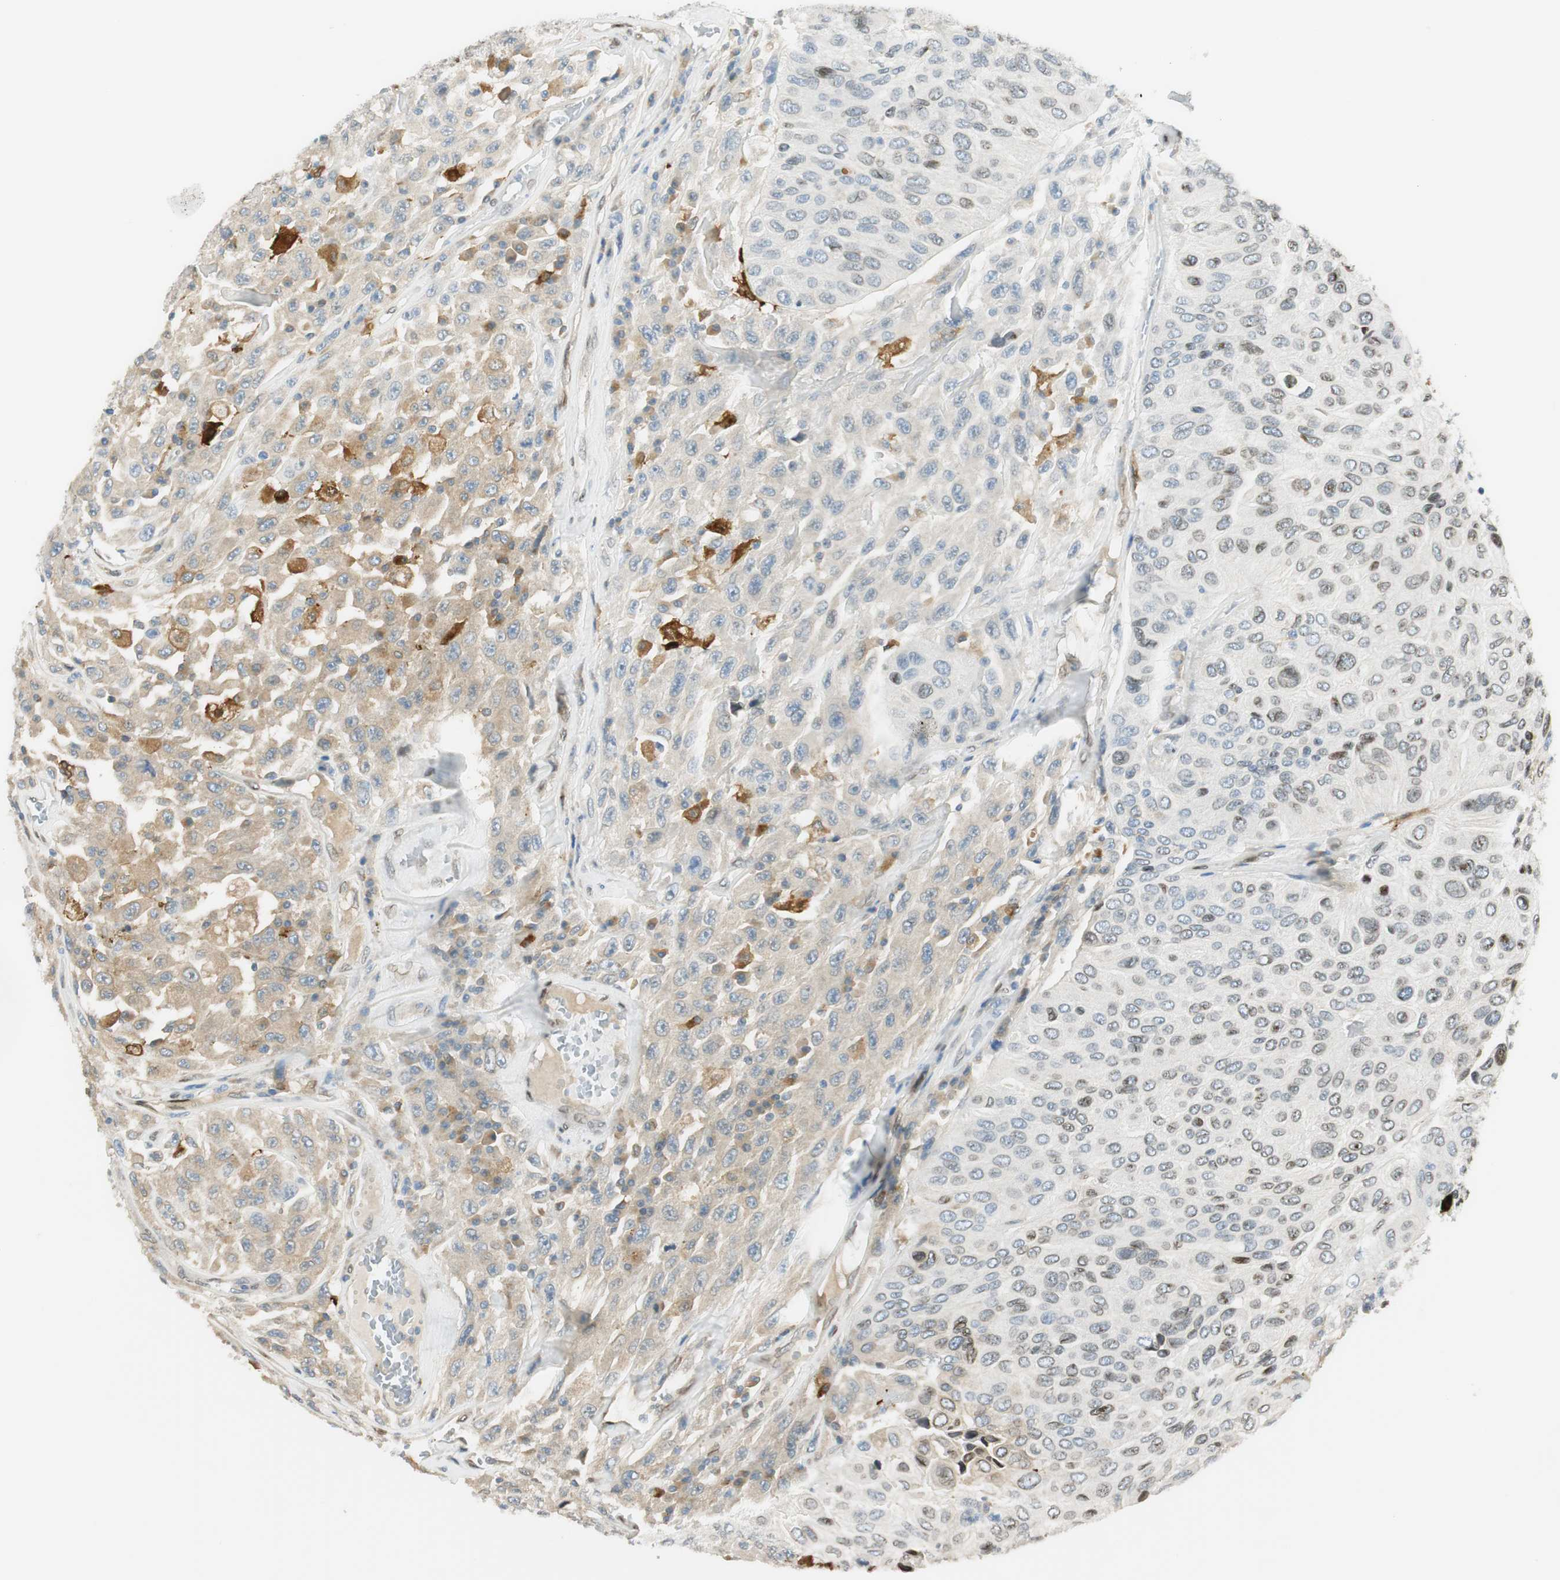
{"staining": {"intensity": "weak", "quantity": "25%-75%", "location": "cytoplasmic/membranous,nuclear"}, "tissue": "urothelial cancer", "cell_type": "Tumor cells", "image_type": "cancer", "snomed": [{"axis": "morphology", "description": "Urothelial carcinoma, High grade"}, {"axis": "topography", "description": "Urinary bladder"}], "caption": "IHC of human high-grade urothelial carcinoma shows low levels of weak cytoplasmic/membranous and nuclear positivity in approximately 25%-75% of tumor cells.", "gene": "TMEM260", "patient": {"sex": "male", "age": 66}}